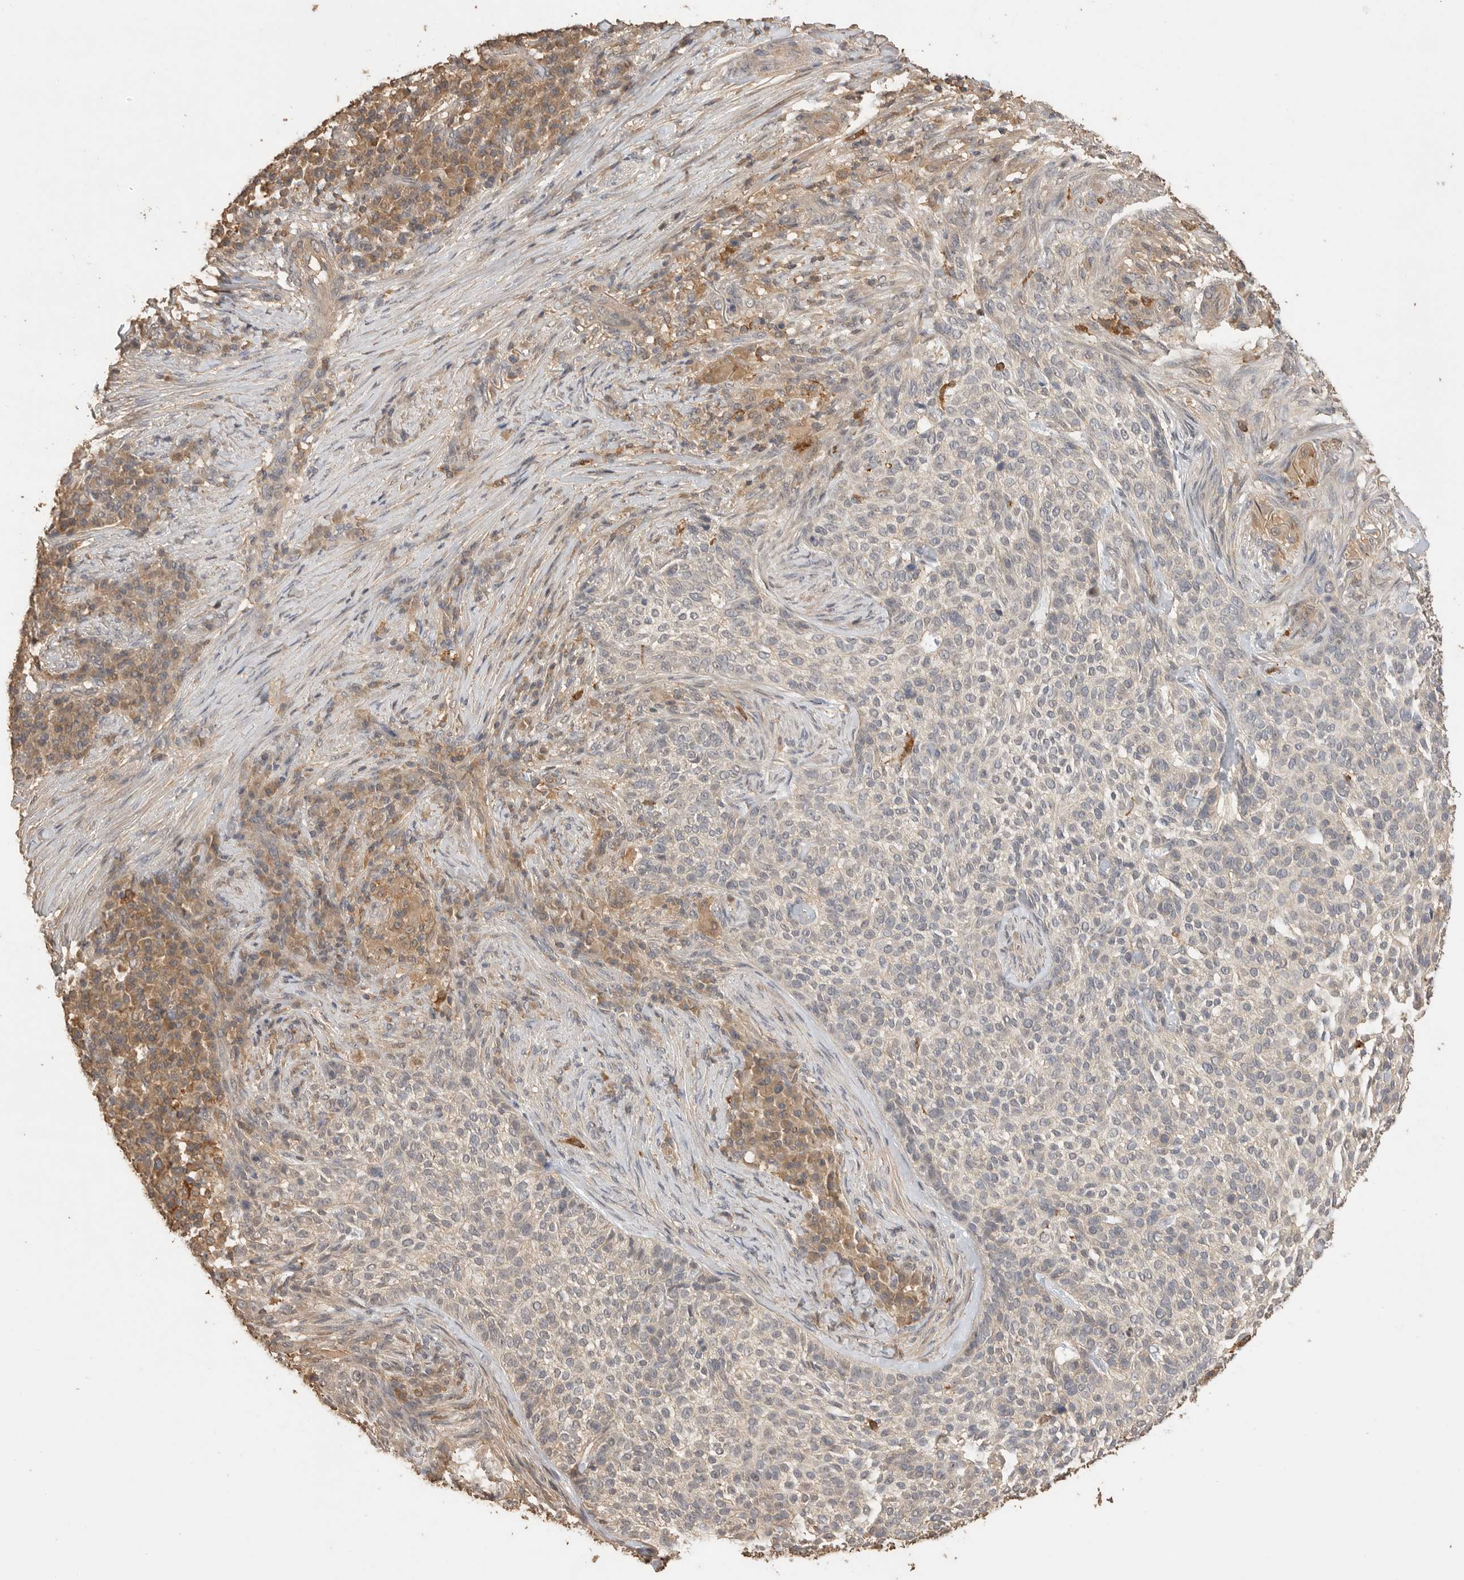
{"staining": {"intensity": "negative", "quantity": "none", "location": "none"}, "tissue": "skin cancer", "cell_type": "Tumor cells", "image_type": "cancer", "snomed": [{"axis": "morphology", "description": "Basal cell carcinoma"}, {"axis": "topography", "description": "Skin"}], "caption": "Basal cell carcinoma (skin) was stained to show a protein in brown. There is no significant staining in tumor cells.", "gene": "MAP2K1", "patient": {"sex": "female", "age": 64}}